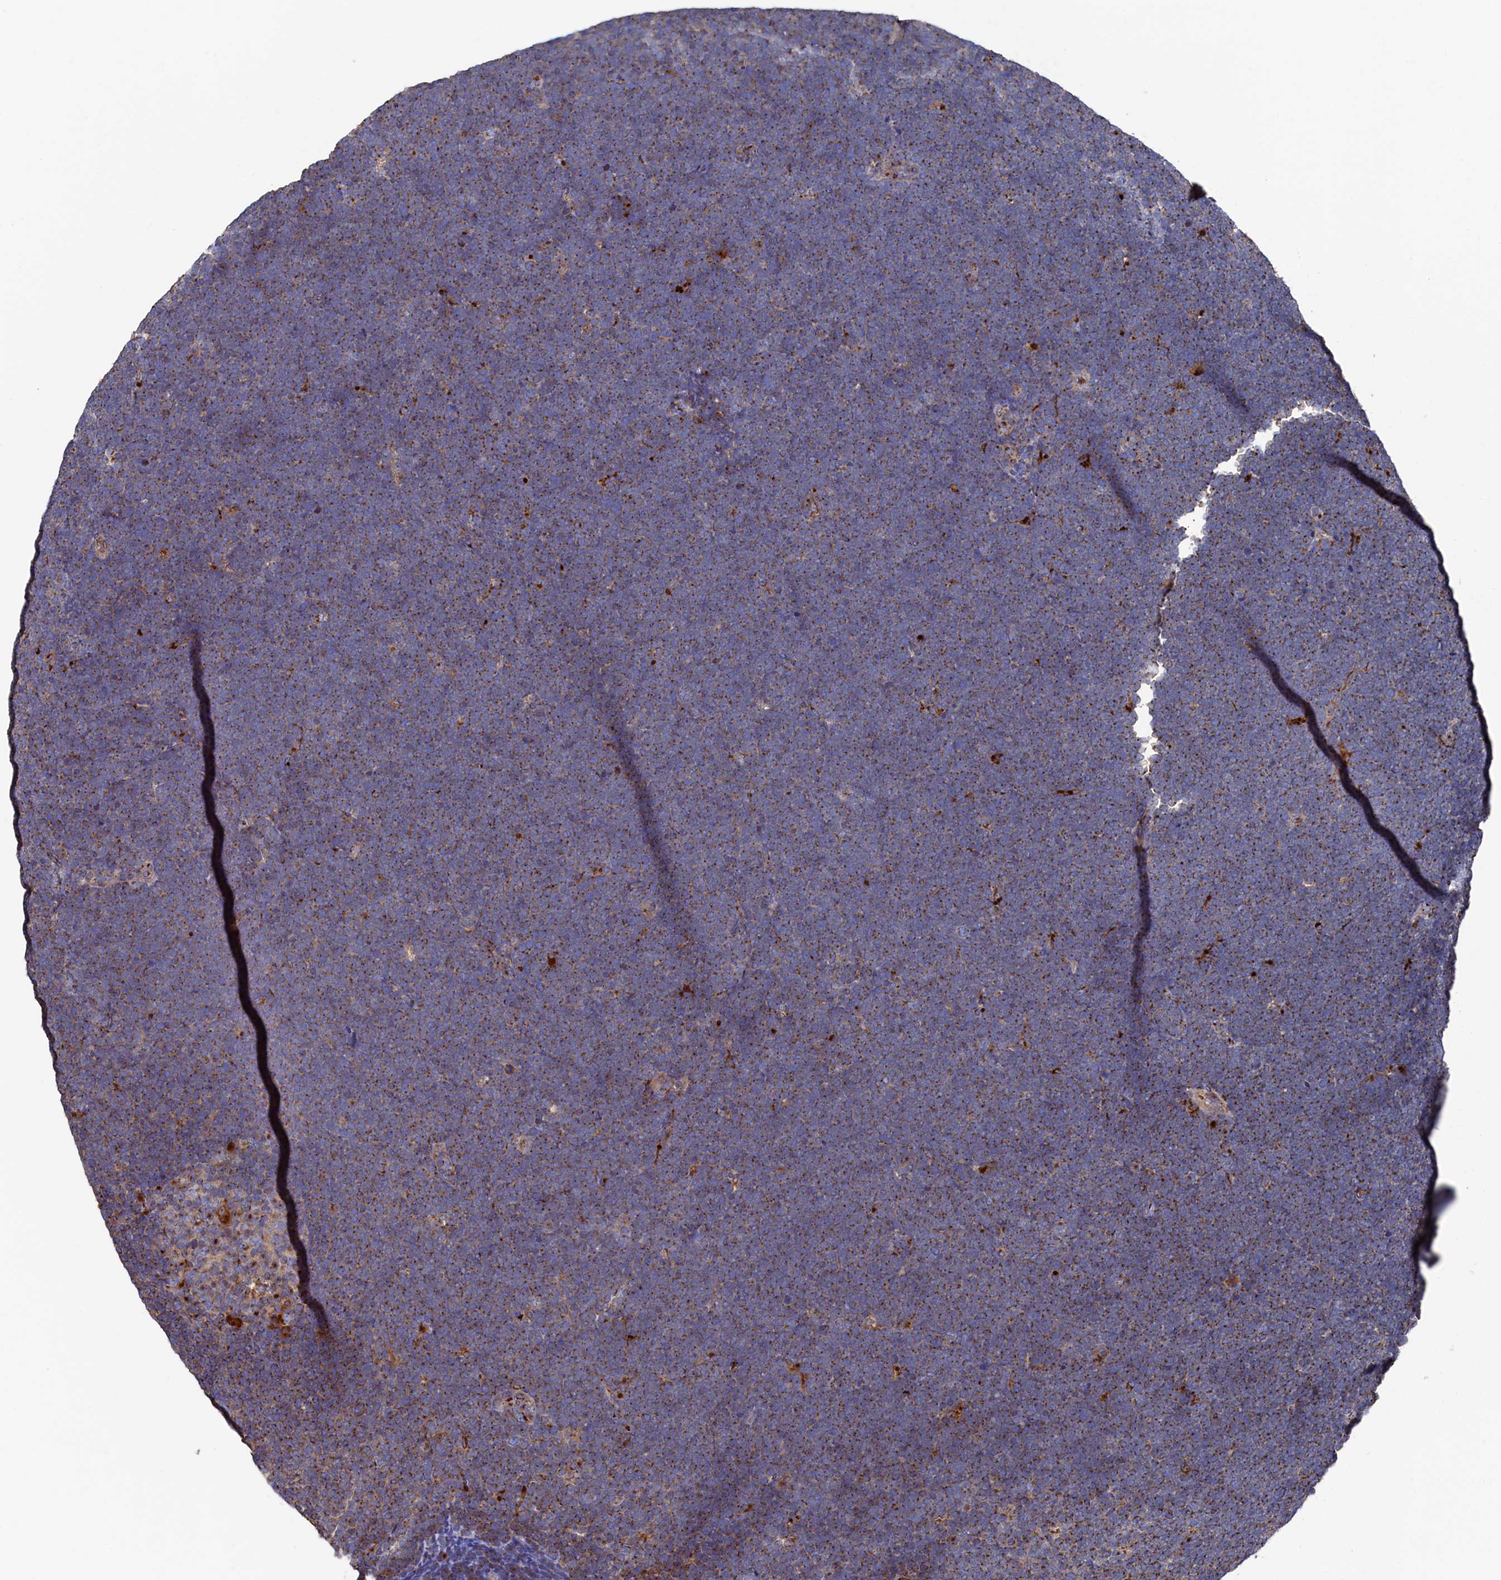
{"staining": {"intensity": "moderate", "quantity": ">75%", "location": "cytoplasmic/membranous"}, "tissue": "lymphoma", "cell_type": "Tumor cells", "image_type": "cancer", "snomed": [{"axis": "morphology", "description": "Malignant lymphoma, non-Hodgkin's type, High grade"}, {"axis": "topography", "description": "Lymph node"}], "caption": "High-power microscopy captured an IHC image of malignant lymphoma, non-Hodgkin's type (high-grade), revealing moderate cytoplasmic/membranous staining in approximately >75% of tumor cells.", "gene": "PRRC1", "patient": {"sex": "male", "age": 13}}